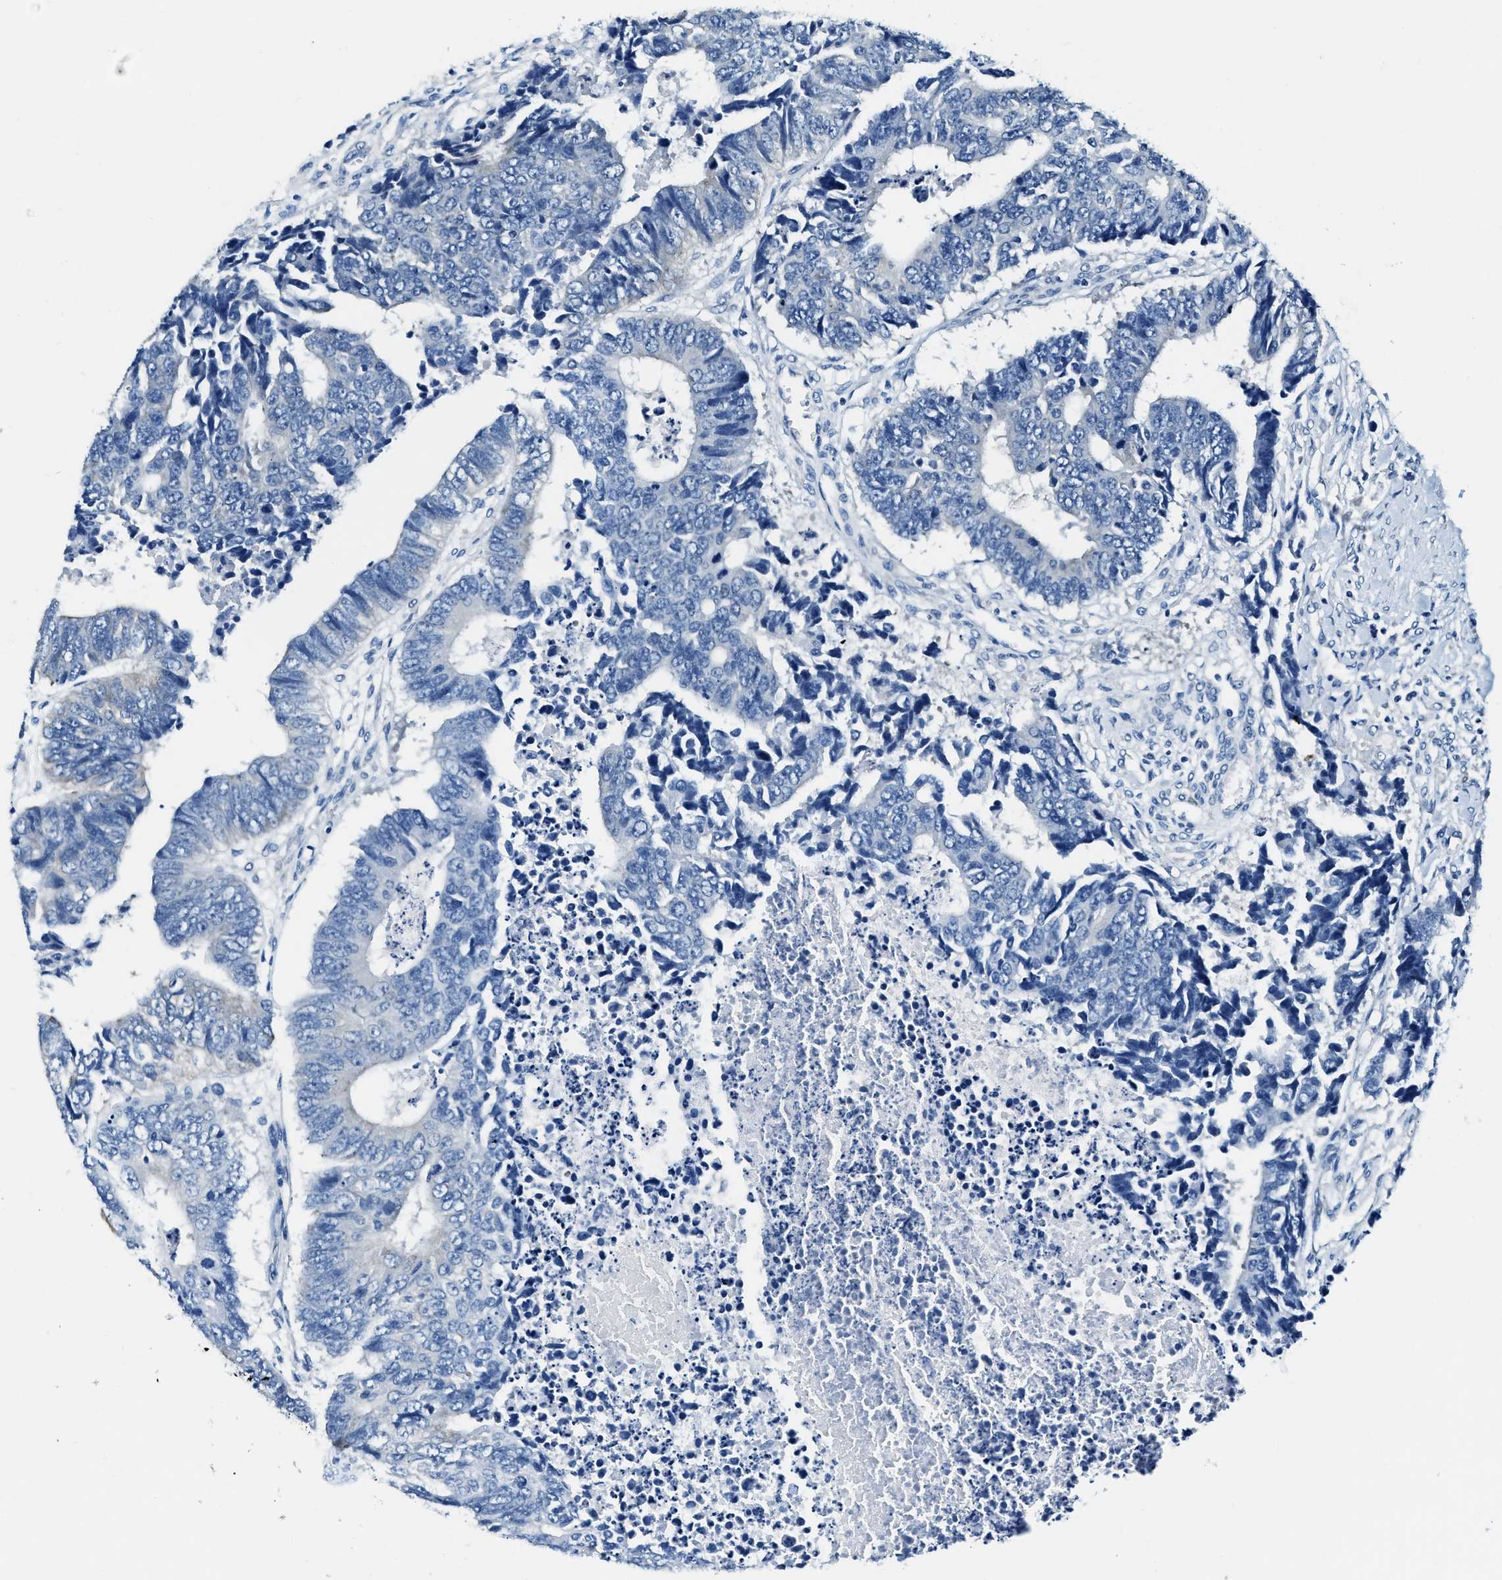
{"staining": {"intensity": "negative", "quantity": "none", "location": "none"}, "tissue": "colorectal cancer", "cell_type": "Tumor cells", "image_type": "cancer", "snomed": [{"axis": "morphology", "description": "Adenocarcinoma, NOS"}, {"axis": "topography", "description": "Rectum"}], "caption": "Colorectal cancer stained for a protein using immunohistochemistry displays no expression tumor cells.", "gene": "EIF2AK2", "patient": {"sex": "male", "age": 84}}